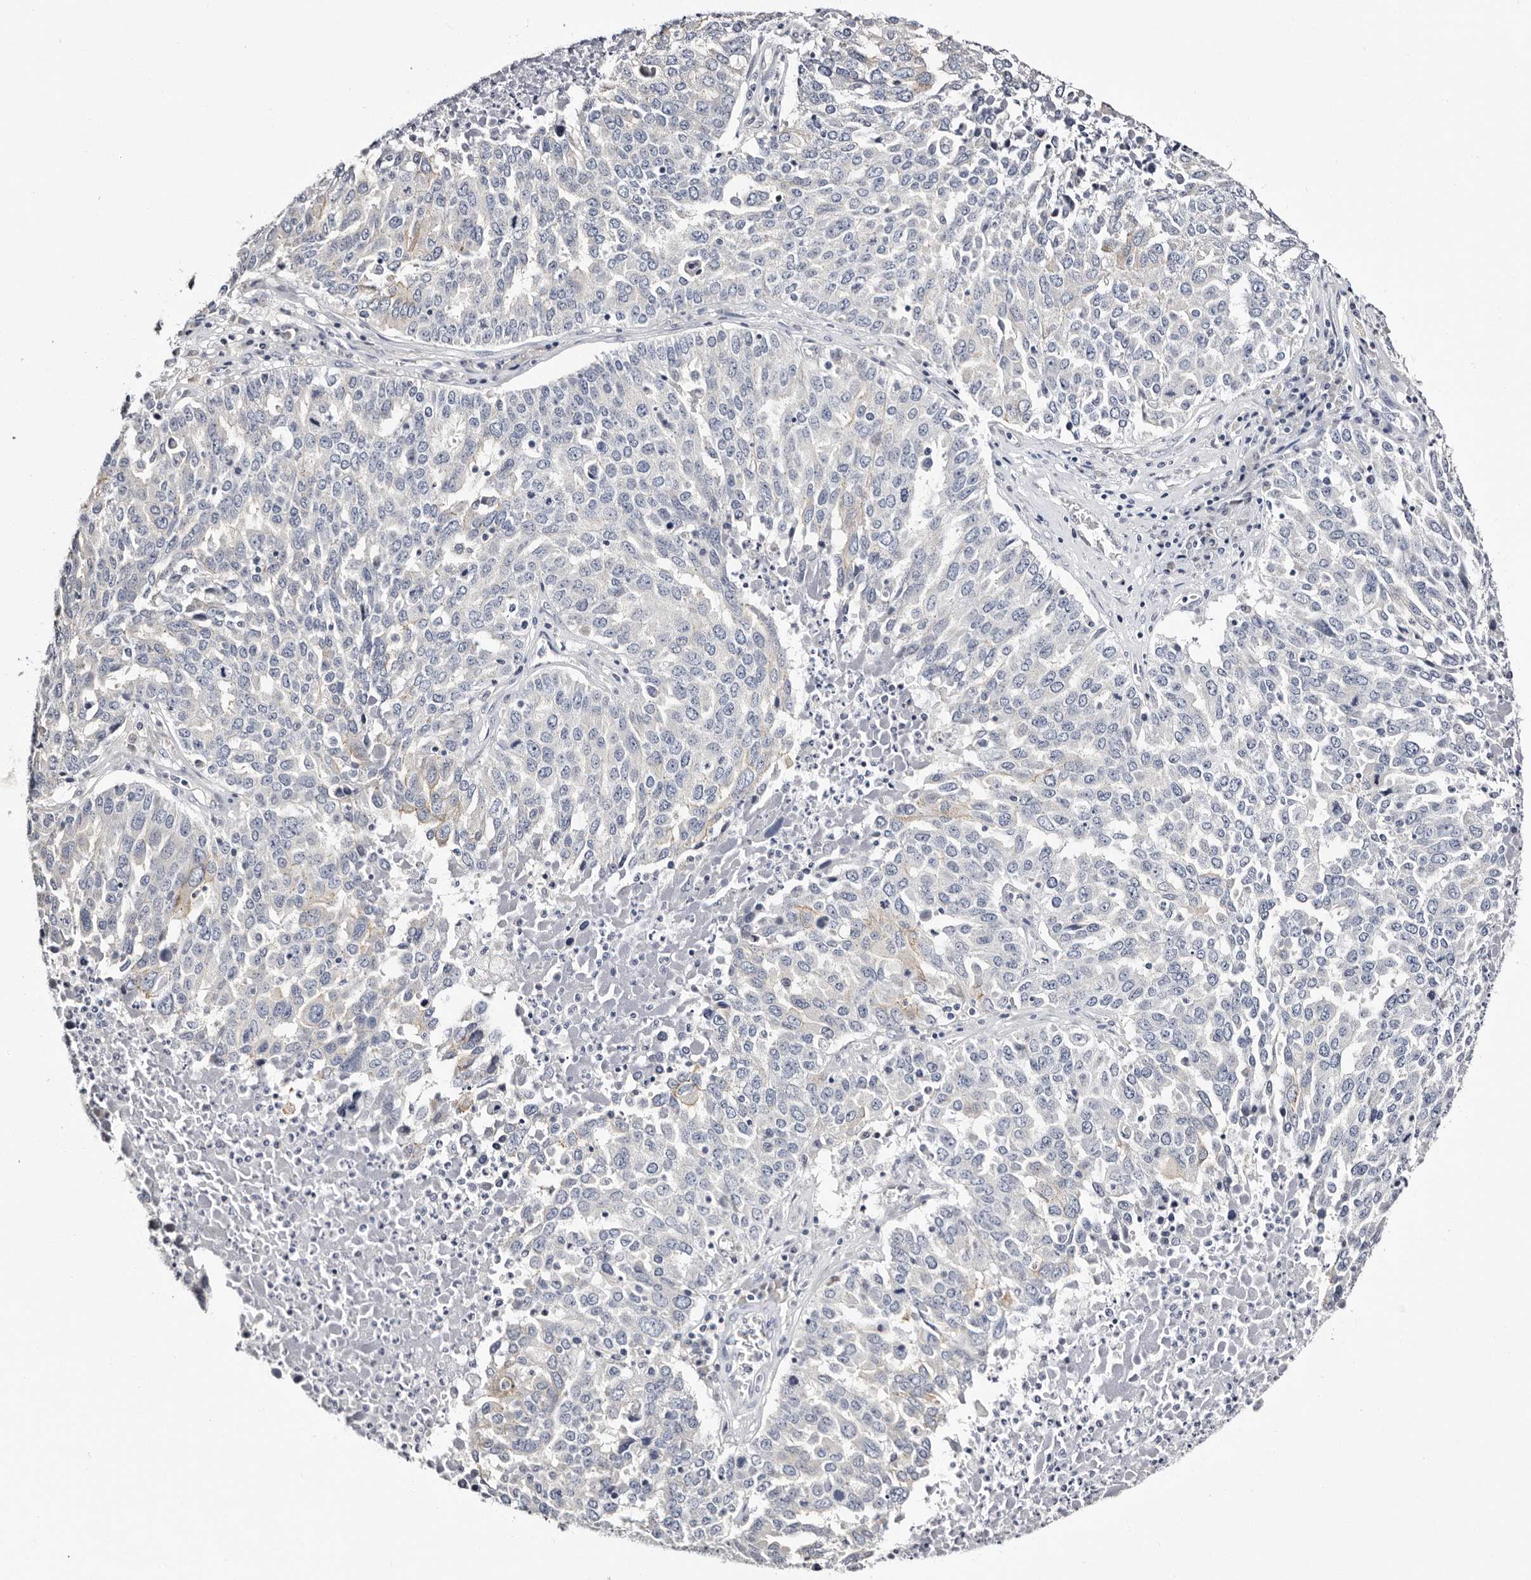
{"staining": {"intensity": "negative", "quantity": "none", "location": "none"}, "tissue": "ovarian cancer", "cell_type": "Tumor cells", "image_type": "cancer", "snomed": [{"axis": "morphology", "description": "Carcinoma, endometroid"}, {"axis": "topography", "description": "Ovary"}], "caption": "DAB (3,3'-diaminobenzidine) immunohistochemical staining of human endometroid carcinoma (ovarian) shows no significant expression in tumor cells.", "gene": "ROM1", "patient": {"sex": "female", "age": 62}}